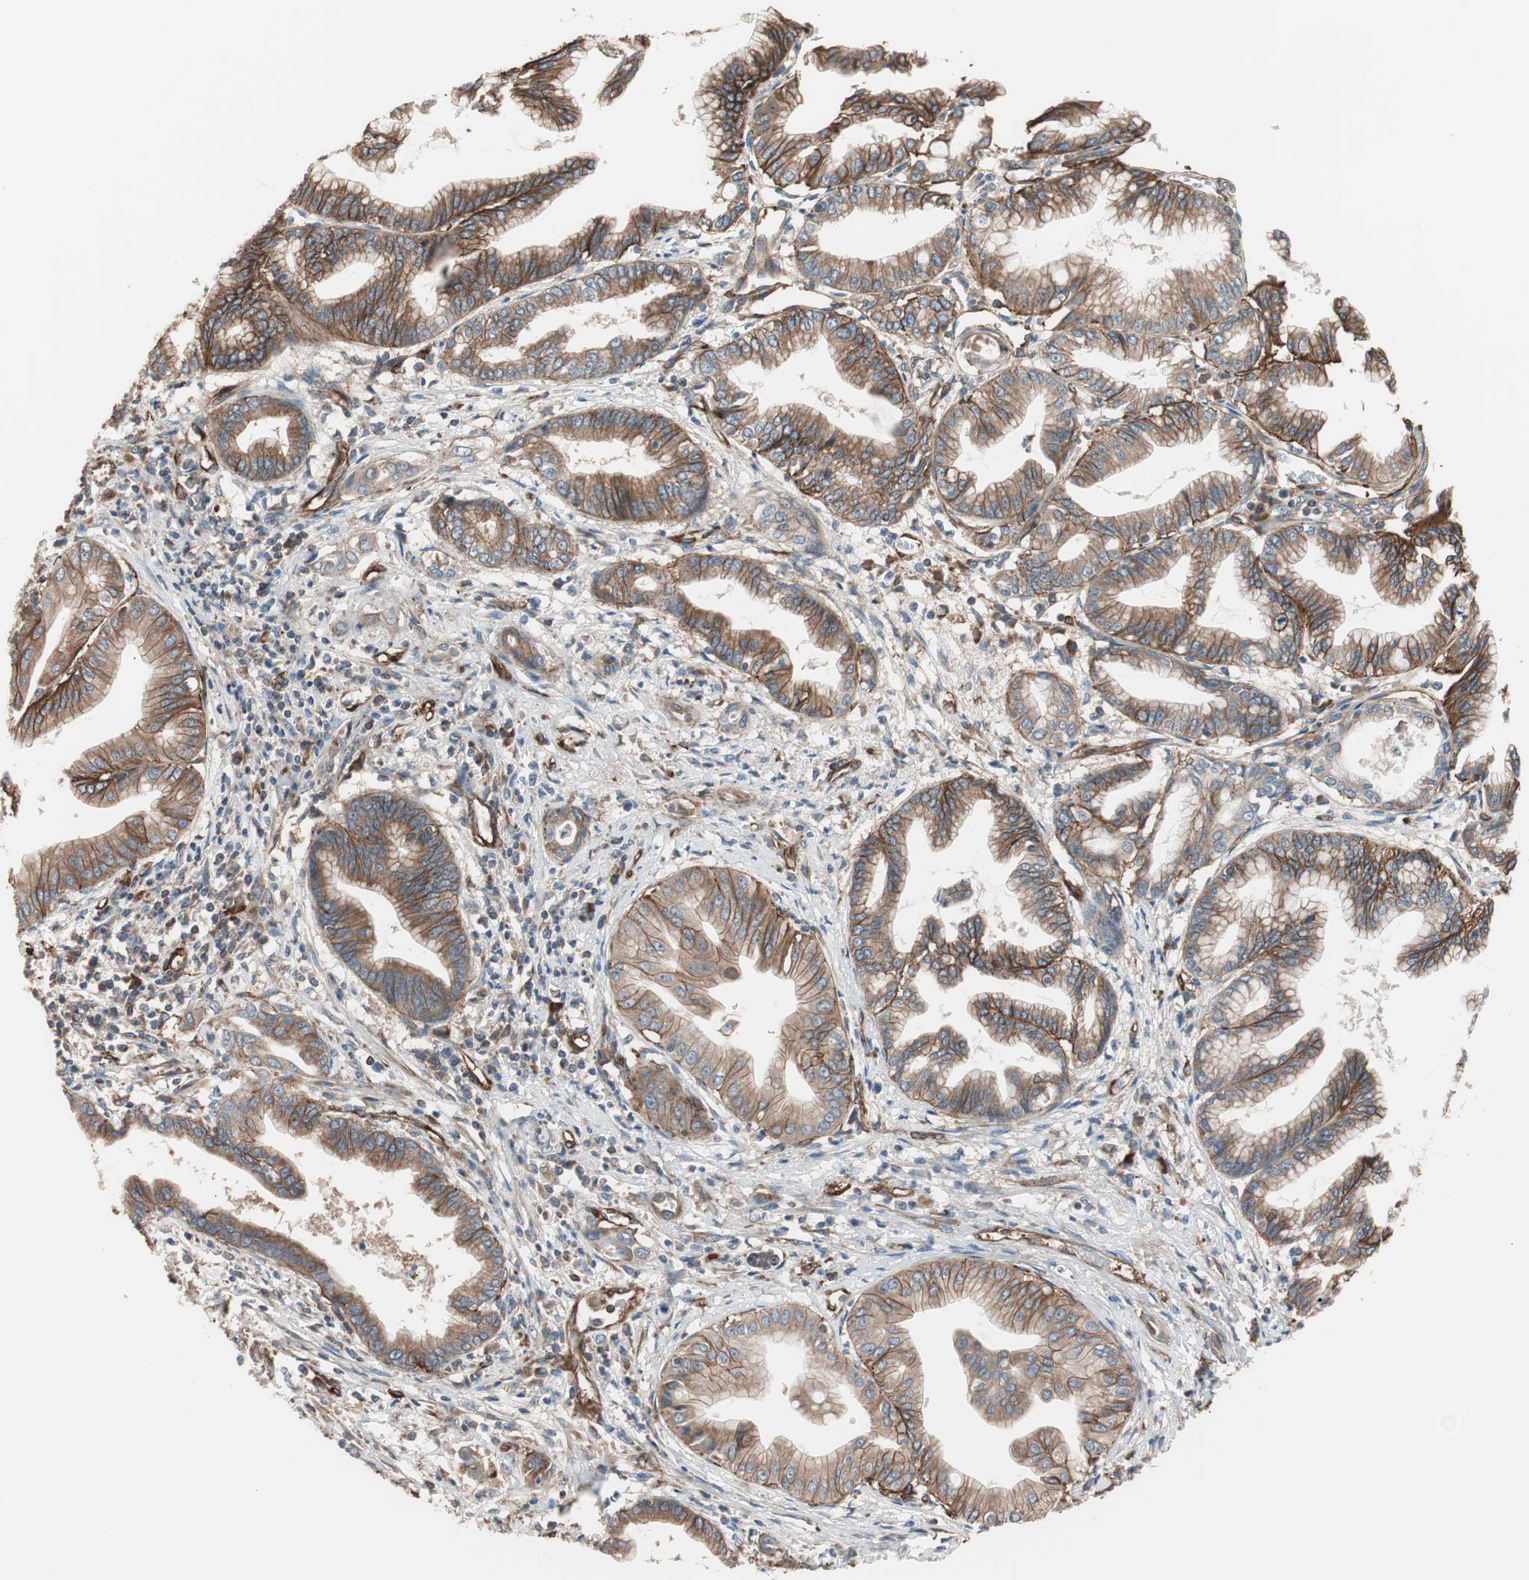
{"staining": {"intensity": "strong", "quantity": ">75%", "location": "cytoplasmic/membranous"}, "tissue": "pancreatic cancer", "cell_type": "Tumor cells", "image_type": "cancer", "snomed": [{"axis": "morphology", "description": "Adenocarcinoma, NOS"}, {"axis": "topography", "description": "Pancreas"}], "caption": "Tumor cells exhibit strong cytoplasmic/membranous expression in about >75% of cells in adenocarcinoma (pancreatic).", "gene": "GPSM2", "patient": {"sex": "female", "age": 64}}